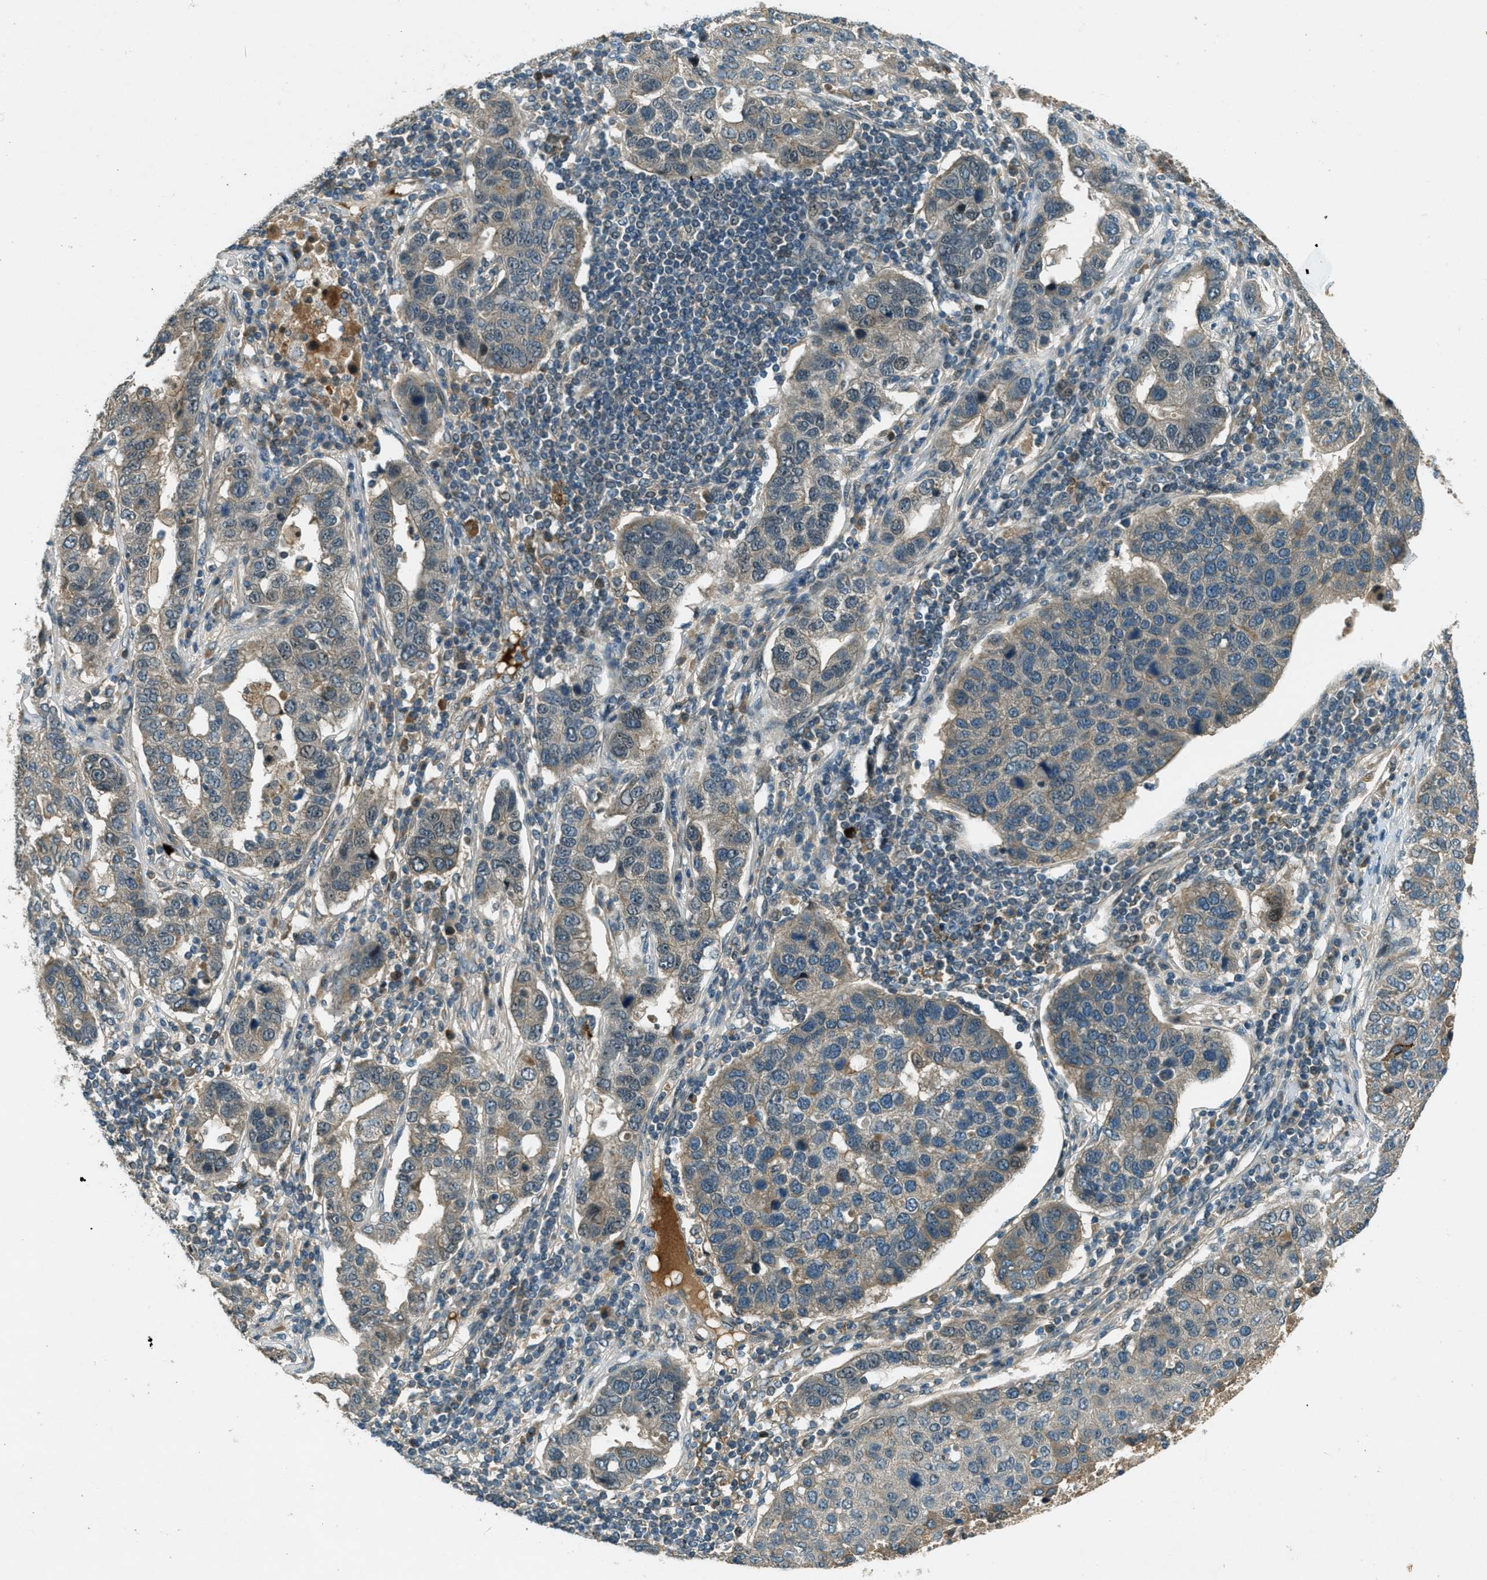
{"staining": {"intensity": "weak", "quantity": "25%-75%", "location": "cytoplasmic/membranous"}, "tissue": "pancreatic cancer", "cell_type": "Tumor cells", "image_type": "cancer", "snomed": [{"axis": "morphology", "description": "Adenocarcinoma, NOS"}, {"axis": "topography", "description": "Pancreas"}], "caption": "There is low levels of weak cytoplasmic/membranous staining in tumor cells of adenocarcinoma (pancreatic), as demonstrated by immunohistochemical staining (brown color).", "gene": "STK11", "patient": {"sex": "female", "age": 61}}